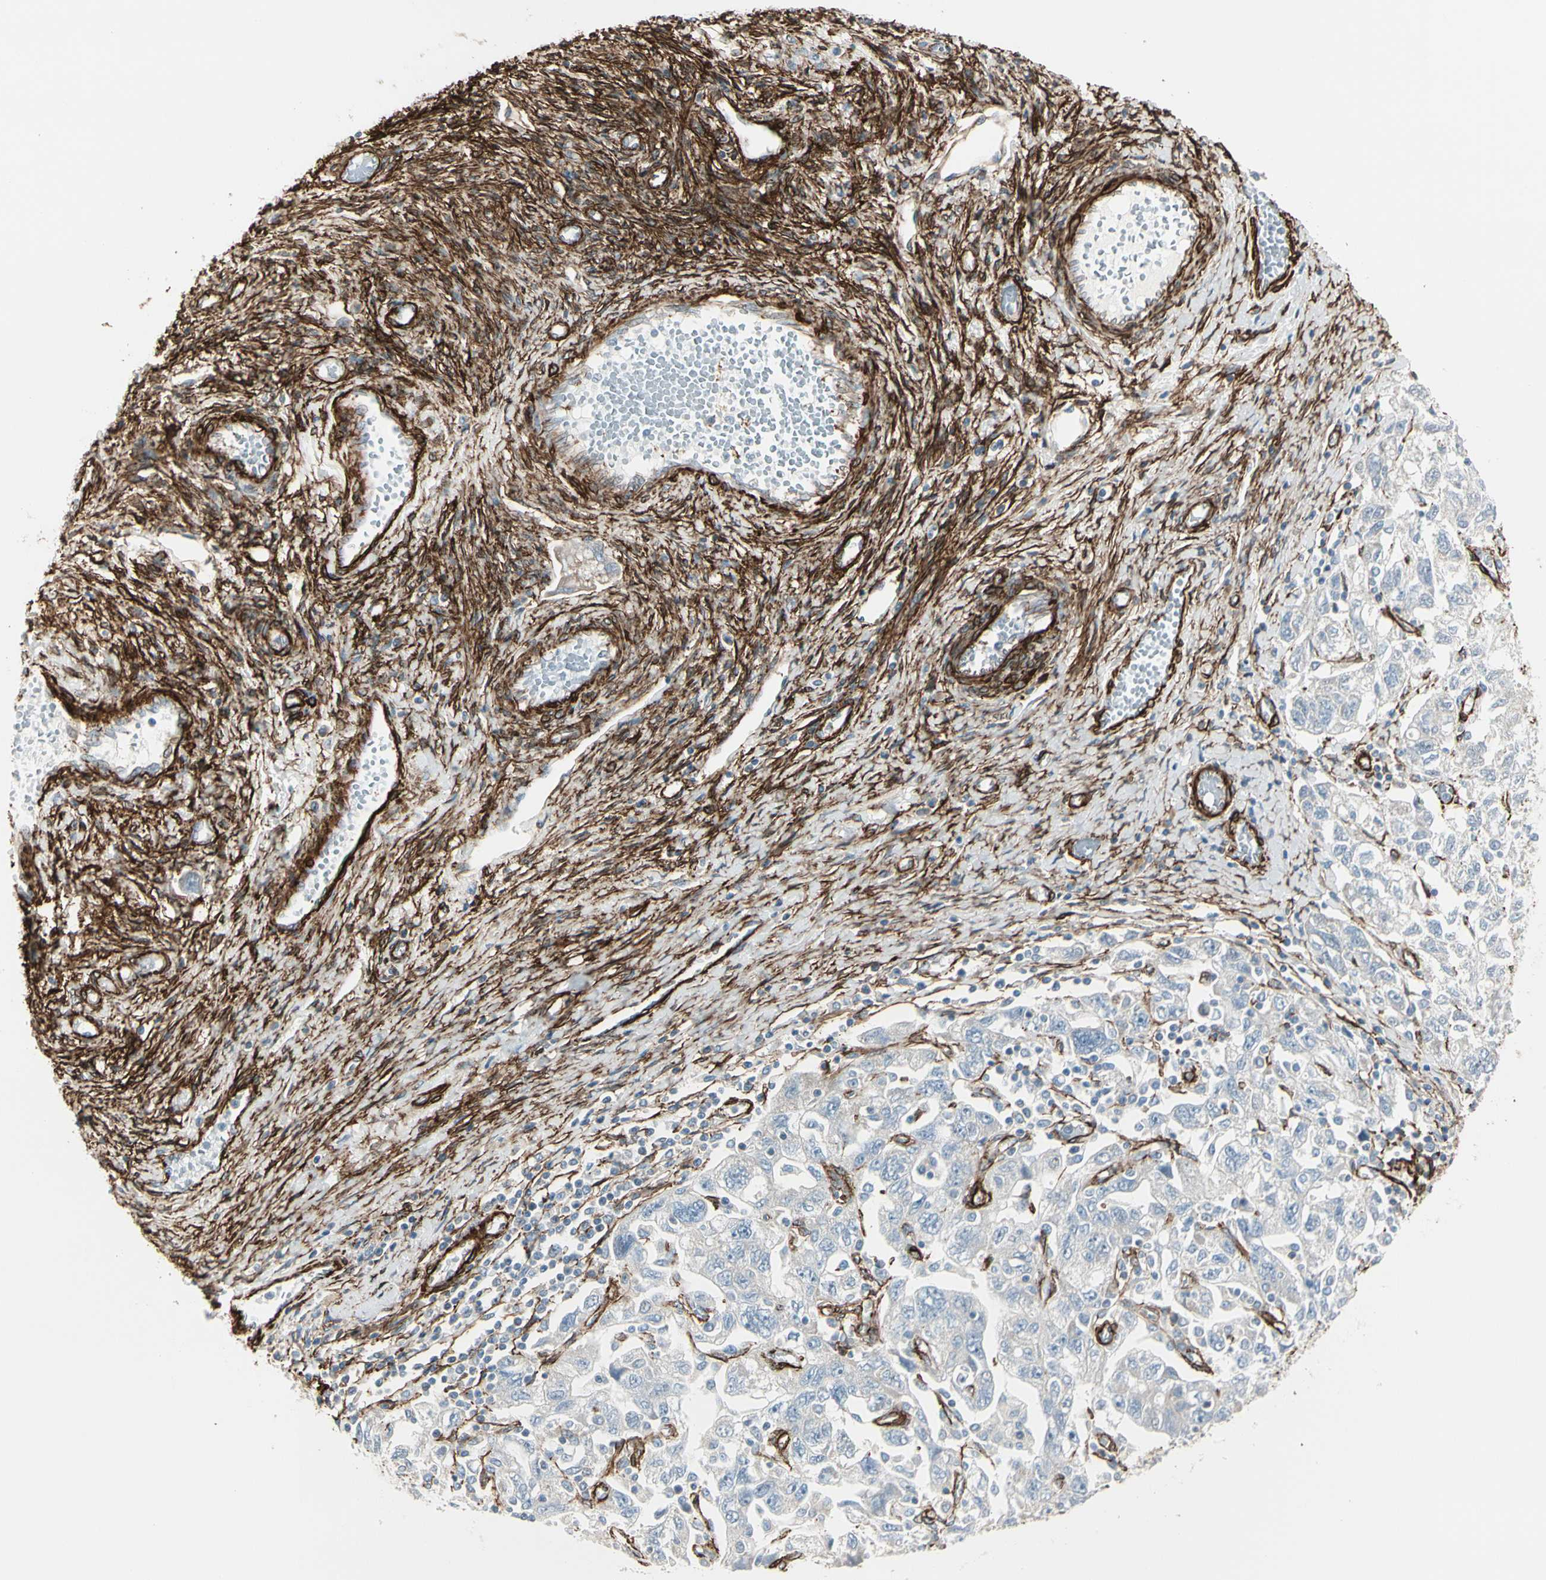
{"staining": {"intensity": "negative", "quantity": "none", "location": "none"}, "tissue": "ovarian cancer", "cell_type": "Tumor cells", "image_type": "cancer", "snomed": [{"axis": "morphology", "description": "Carcinoma, NOS"}, {"axis": "morphology", "description": "Cystadenocarcinoma, serous, NOS"}, {"axis": "topography", "description": "Ovary"}], "caption": "IHC histopathology image of neoplastic tissue: human ovarian cancer stained with DAB displays no significant protein positivity in tumor cells. (Immunohistochemistry (ihc), brightfield microscopy, high magnification).", "gene": "CALD1", "patient": {"sex": "female", "age": 69}}